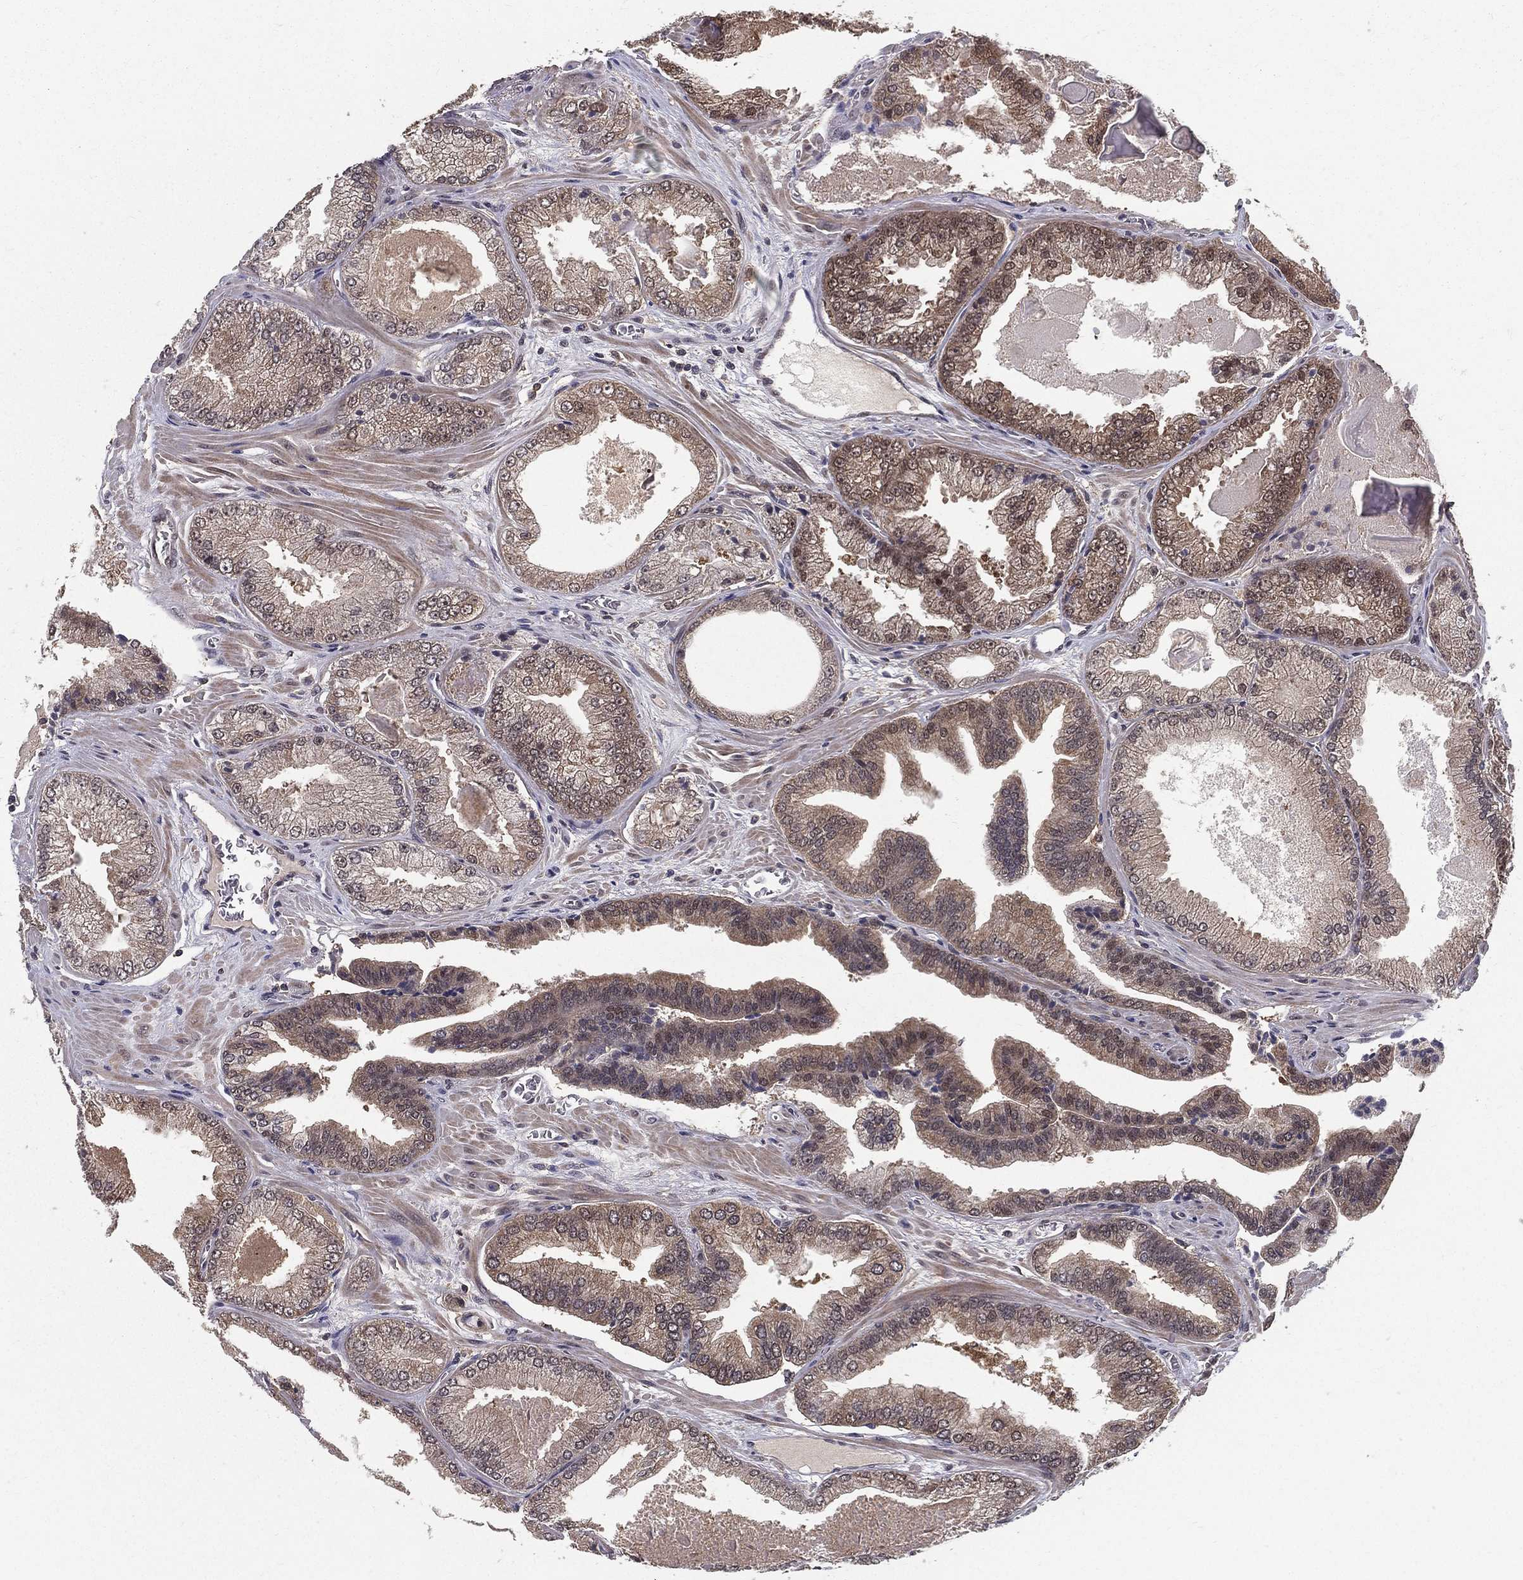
{"staining": {"intensity": "weak", "quantity": "25%-75%", "location": "cytoplasmic/membranous"}, "tissue": "prostate cancer", "cell_type": "Tumor cells", "image_type": "cancer", "snomed": [{"axis": "morphology", "description": "Adenocarcinoma, Low grade"}, {"axis": "topography", "description": "Prostate"}], "caption": "Immunohistochemistry (IHC) of human prostate low-grade adenocarcinoma displays low levels of weak cytoplasmic/membranous positivity in approximately 25%-75% of tumor cells.", "gene": "CARM1", "patient": {"sex": "male", "age": 72}}